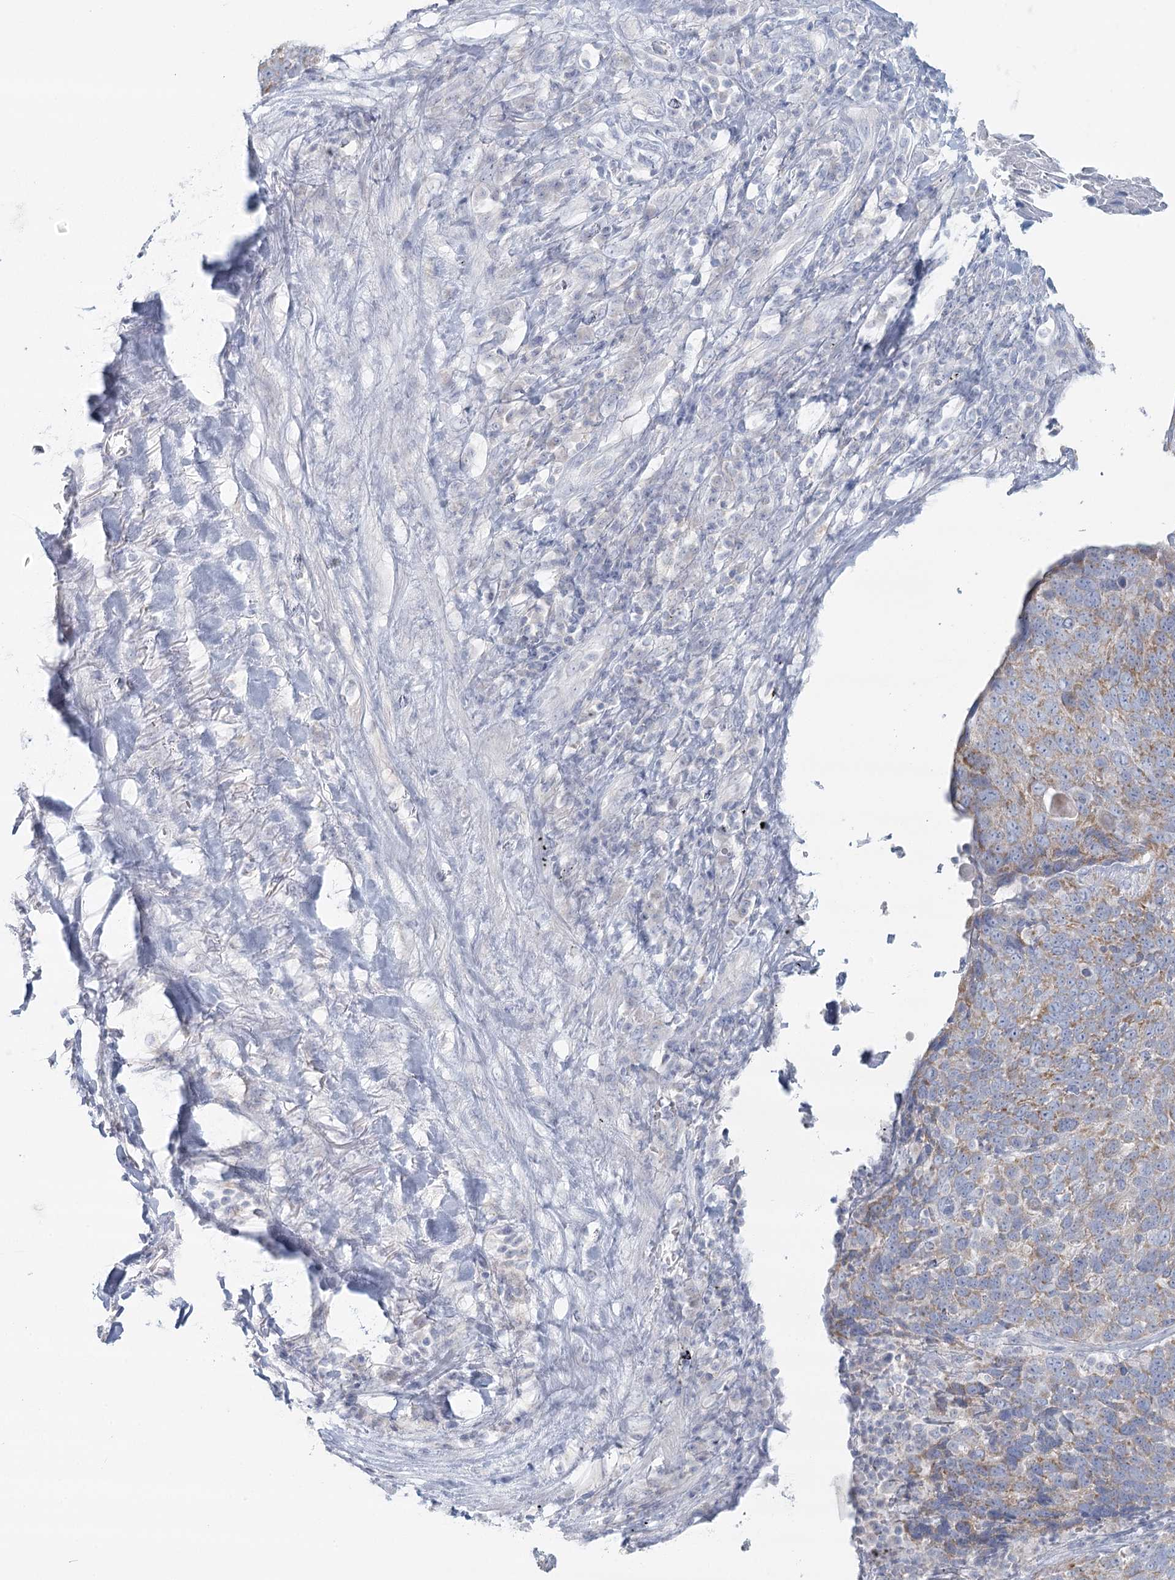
{"staining": {"intensity": "weak", "quantity": "25%-75%", "location": "cytoplasmic/membranous"}, "tissue": "lung cancer", "cell_type": "Tumor cells", "image_type": "cancer", "snomed": [{"axis": "morphology", "description": "Squamous cell carcinoma, NOS"}, {"axis": "topography", "description": "Lung"}], "caption": "Immunohistochemical staining of squamous cell carcinoma (lung) reveals low levels of weak cytoplasmic/membranous protein expression in about 25%-75% of tumor cells.", "gene": "BPHL", "patient": {"sex": "male", "age": 66}}